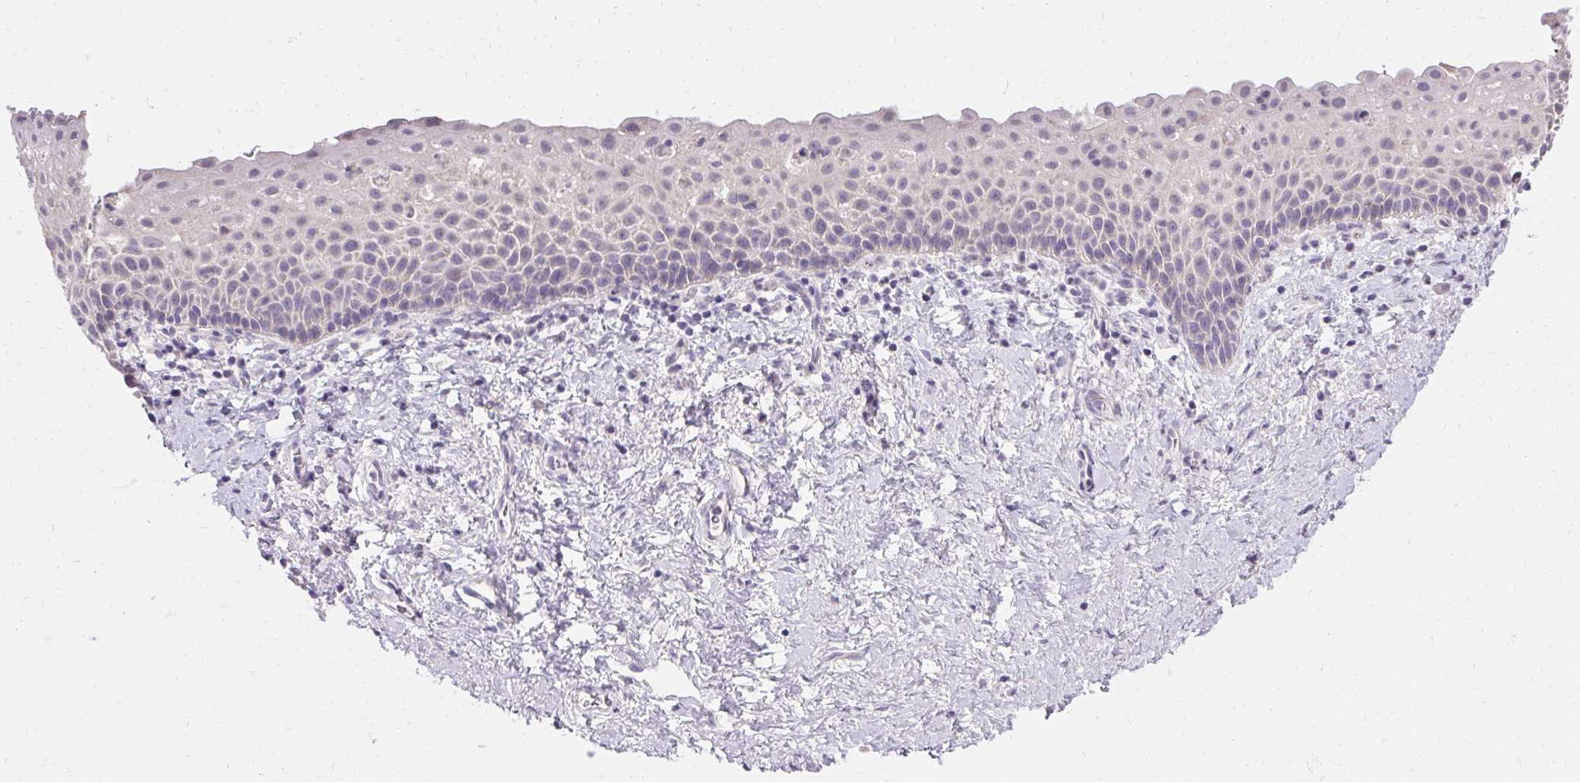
{"staining": {"intensity": "negative", "quantity": "none", "location": "none"}, "tissue": "vagina", "cell_type": "Squamous epithelial cells", "image_type": "normal", "snomed": [{"axis": "morphology", "description": "Normal tissue, NOS"}, {"axis": "topography", "description": "Vagina"}], "caption": "High power microscopy photomicrograph of an immunohistochemistry (IHC) histopathology image of benign vagina, revealing no significant expression in squamous epithelial cells. (DAB (3,3'-diaminobenzidine) IHC visualized using brightfield microscopy, high magnification).", "gene": "TRIP13", "patient": {"sex": "female", "age": 61}}